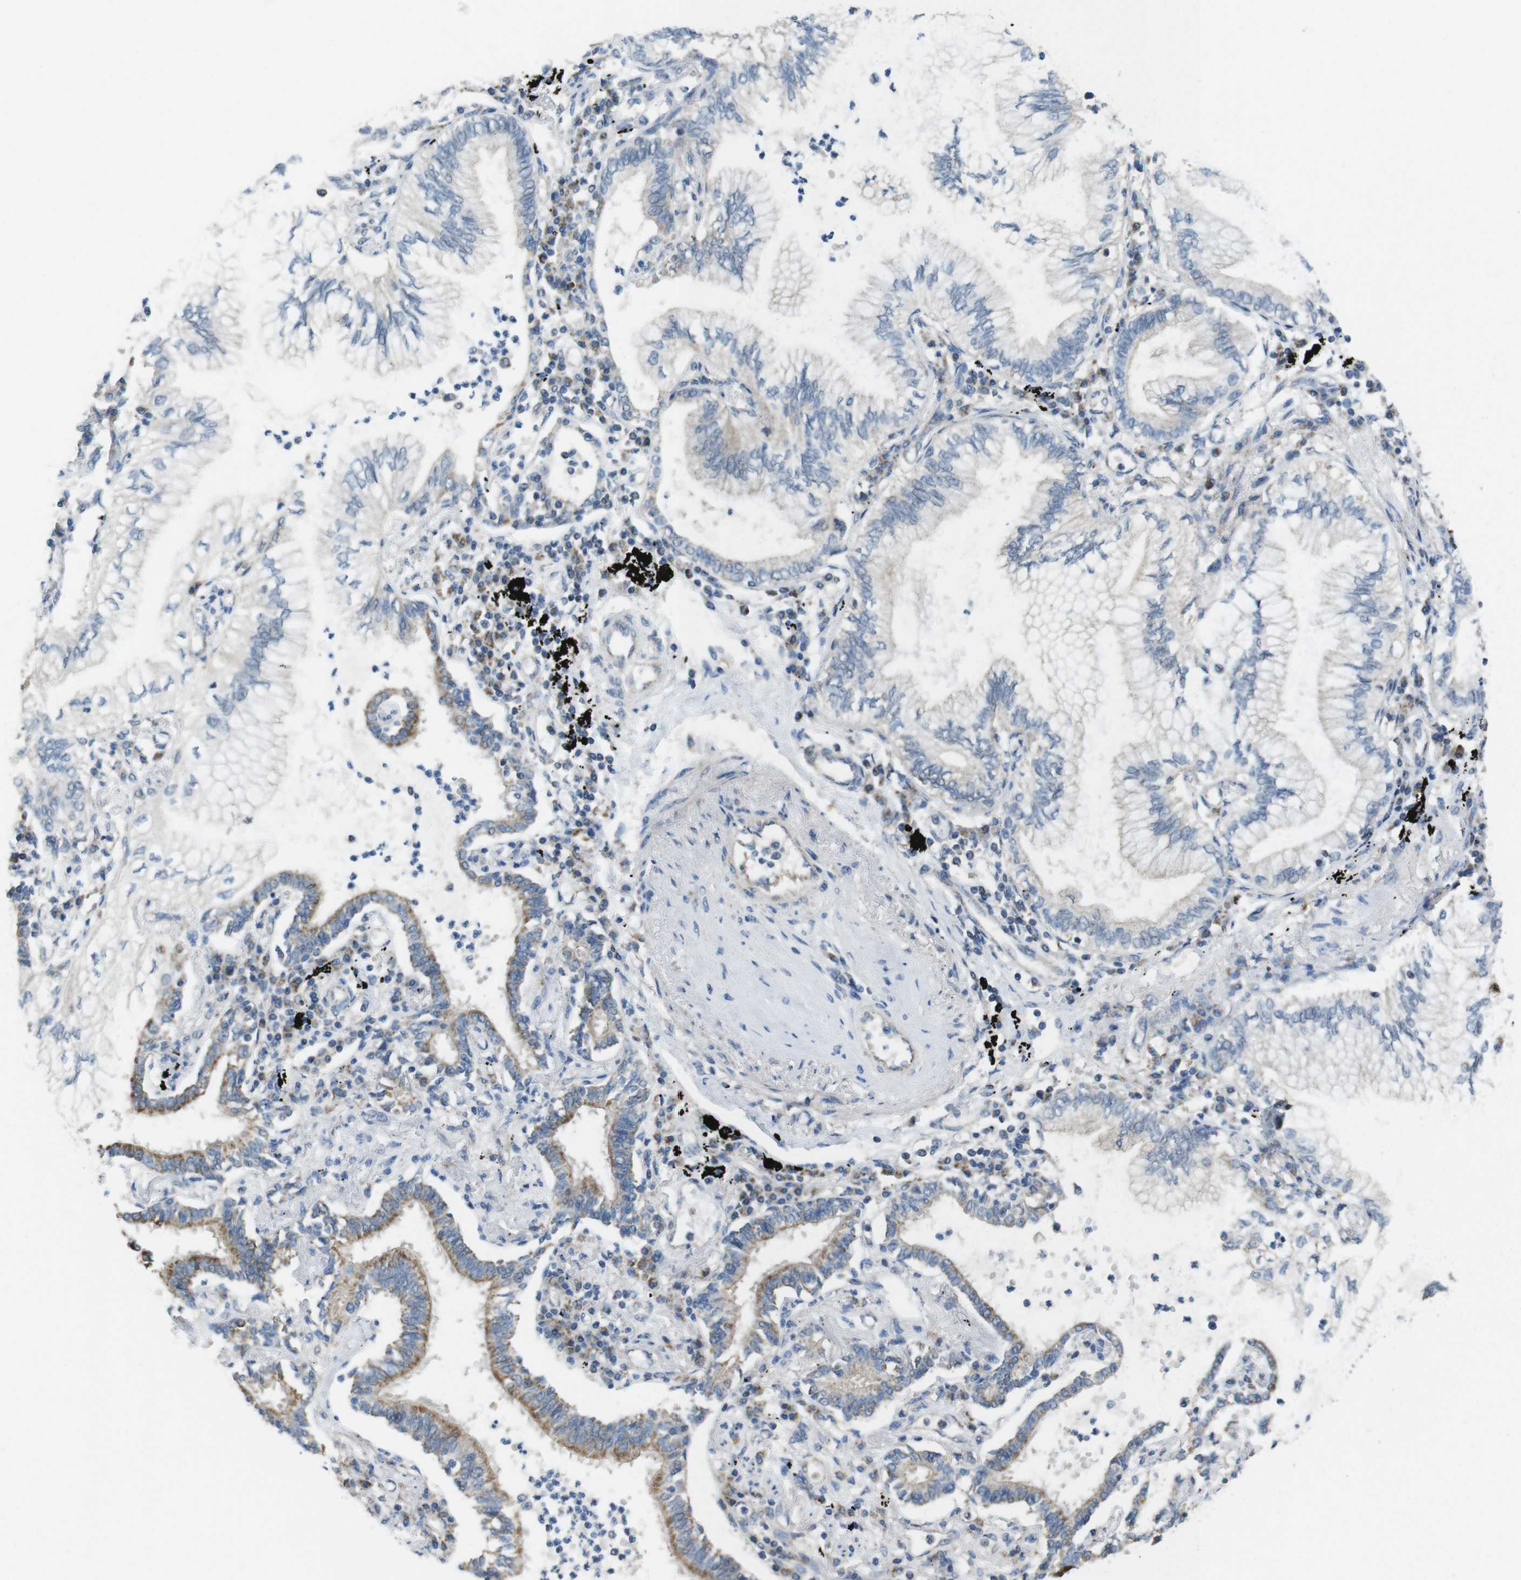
{"staining": {"intensity": "moderate", "quantity": "<25%", "location": "cytoplasmic/membranous"}, "tissue": "lung cancer", "cell_type": "Tumor cells", "image_type": "cancer", "snomed": [{"axis": "morphology", "description": "Normal tissue, NOS"}, {"axis": "morphology", "description": "Adenocarcinoma, NOS"}, {"axis": "topography", "description": "Bronchus"}, {"axis": "topography", "description": "Lung"}], "caption": "Tumor cells exhibit low levels of moderate cytoplasmic/membranous staining in about <25% of cells in human lung cancer.", "gene": "CALHM2", "patient": {"sex": "female", "age": 70}}